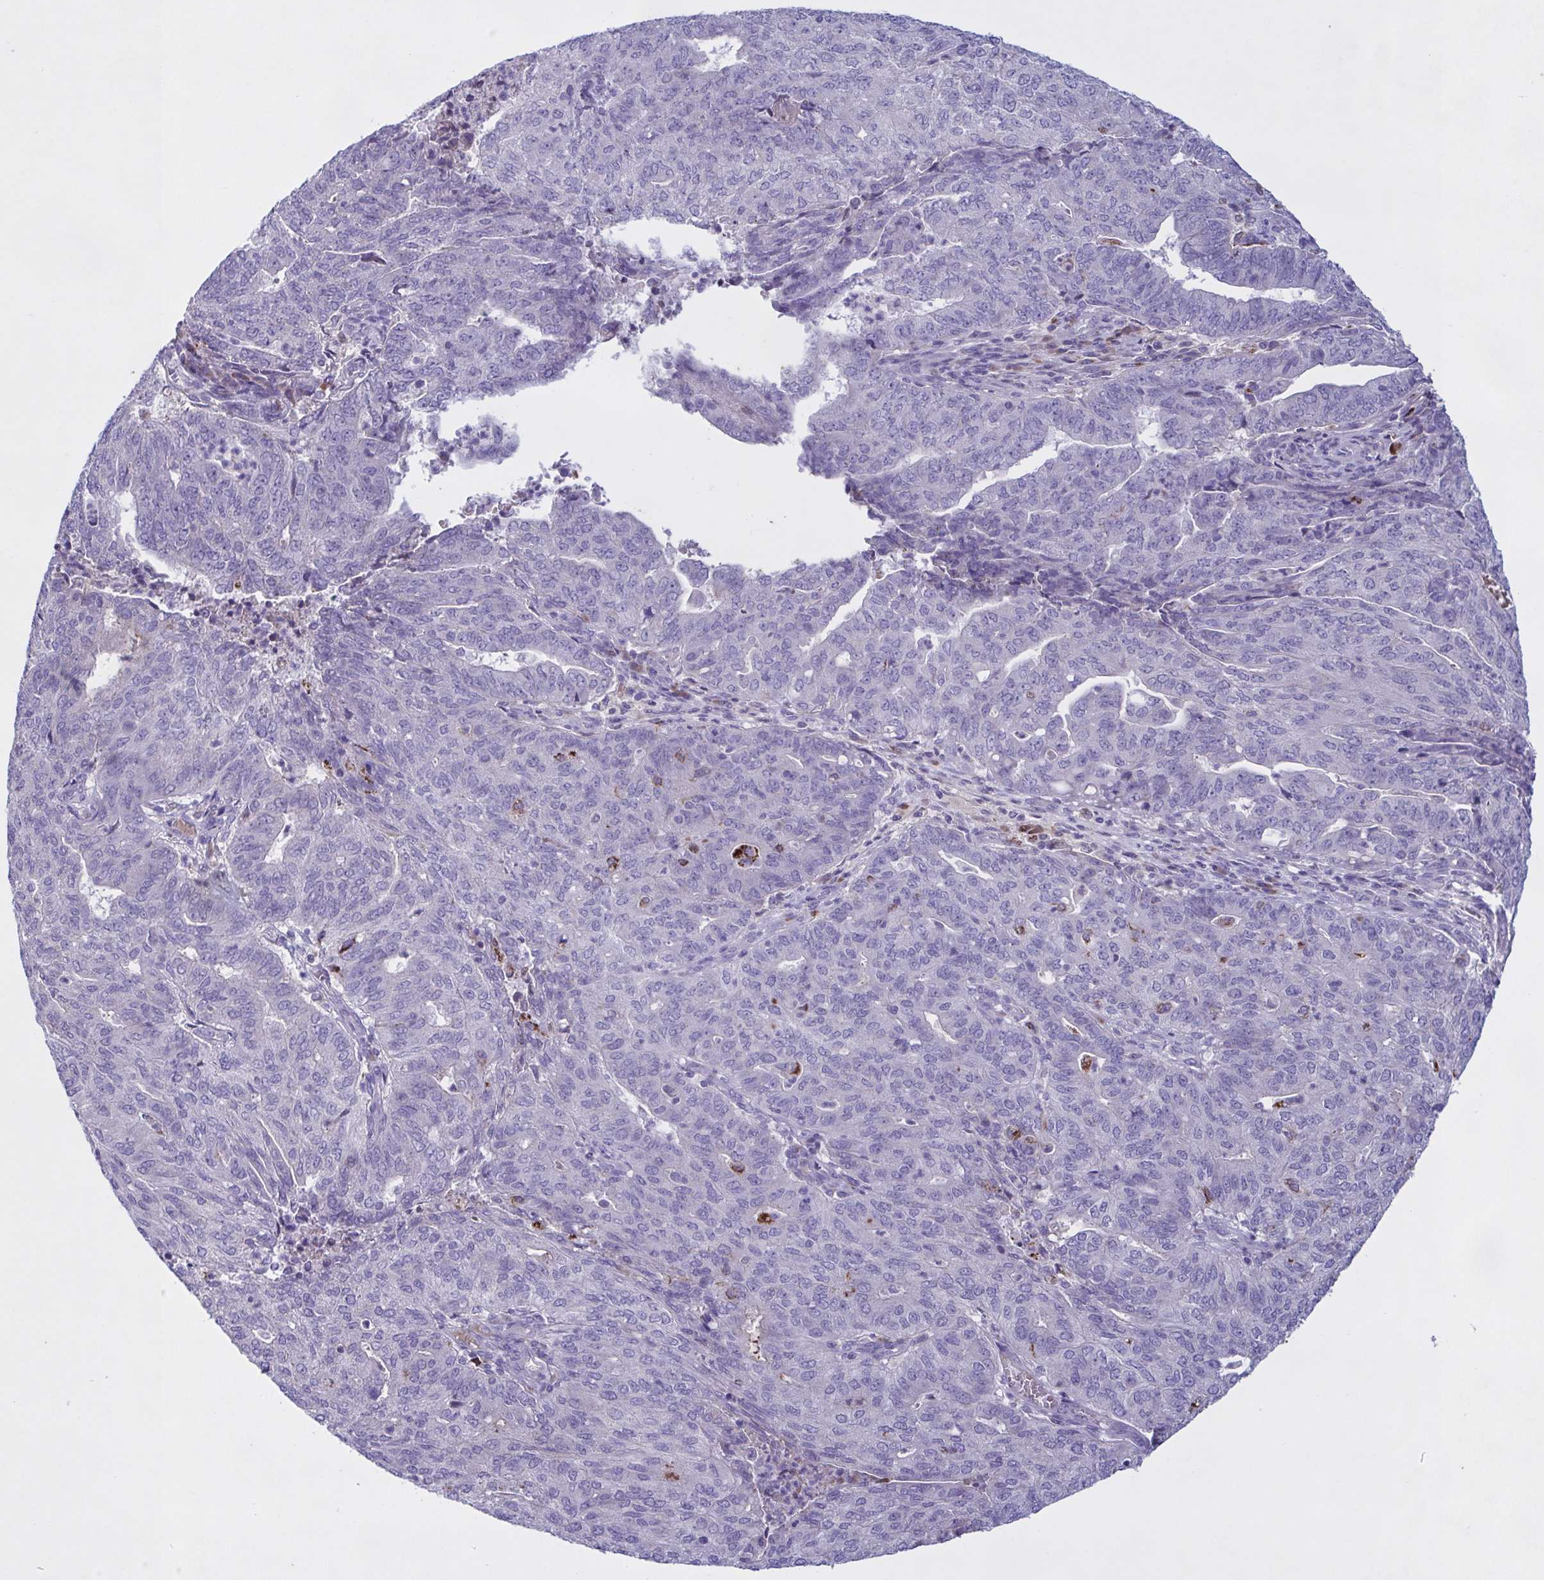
{"staining": {"intensity": "negative", "quantity": "none", "location": "none"}, "tissue": "endometrial cancer", "cell_type": "Tumor cells", "image_type": "cancer", "snomed": [{"axis": "morphology", "description": "Adenocarcinoma, NOS"}, {"axis": "topography", "description": "Endometrium"}], "caption": "Endometrial cancer (adenocarcinoma) stained for a protein using IHC reveals no expression tumor cells.", "gene": "F13B", "patient": {"sex": "female", "age": 82}}